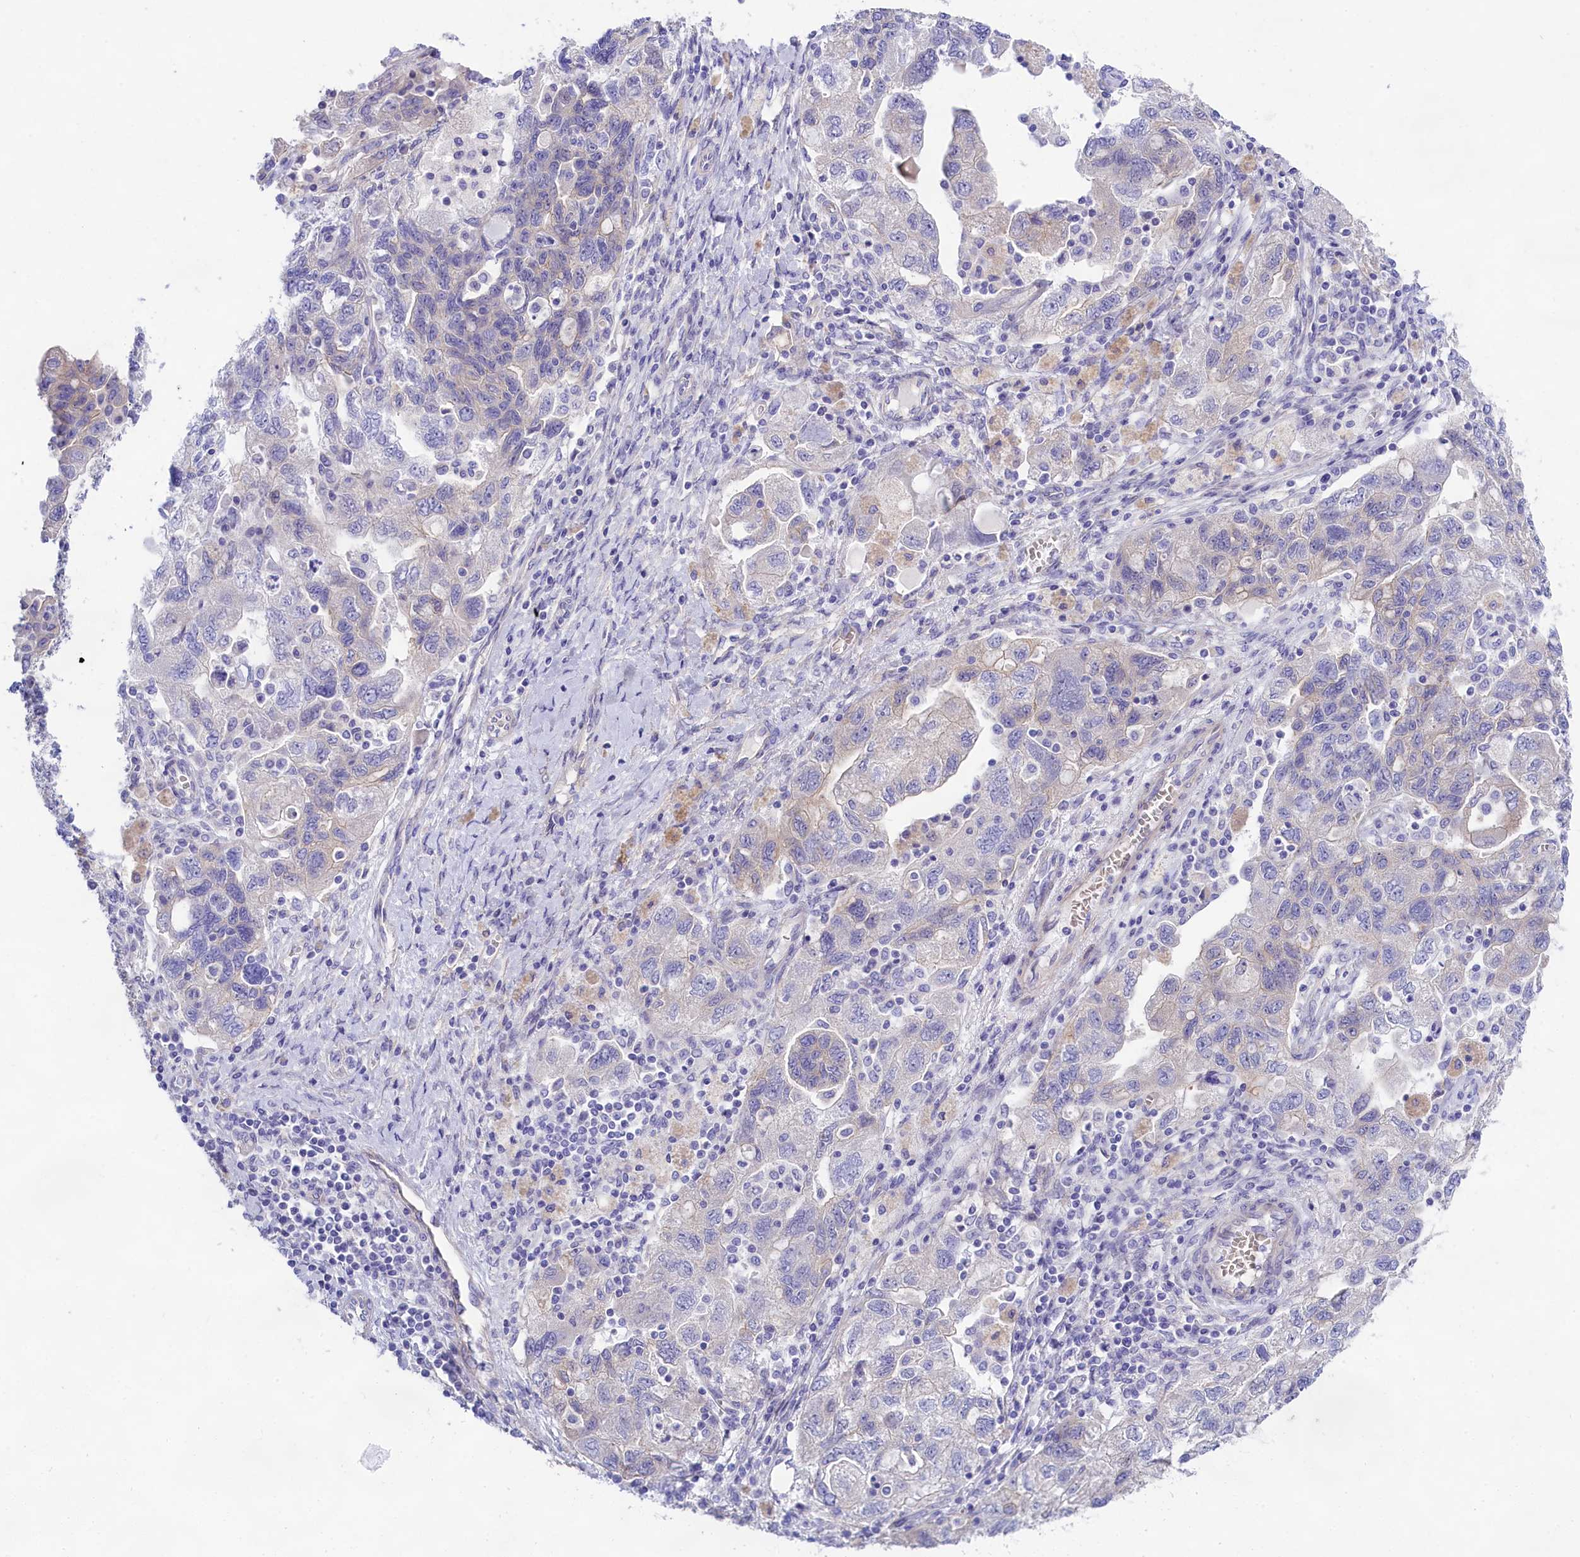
{"staining": {"intensity": "negative", "quantity": "none", "location": "none"}, "tissue": "ovarian cancer", "cell_type": "Tumor cells", "image_type": "cancer", "snomed": [{"axis": "morphology", "description": "Carcinoma, NOS"}, {"axis": "morphology", "description": "Cystadenocarcinoma, serous, NOS"}, {"axis": "topography", "description": "Ovary"}], "caption": "Ovarian cancer was stained to show a protein in brown. There is no significant expression in tumor cells.", "gene": "PPP1R13L", "patient": {"sex": "female", "age": 69}}